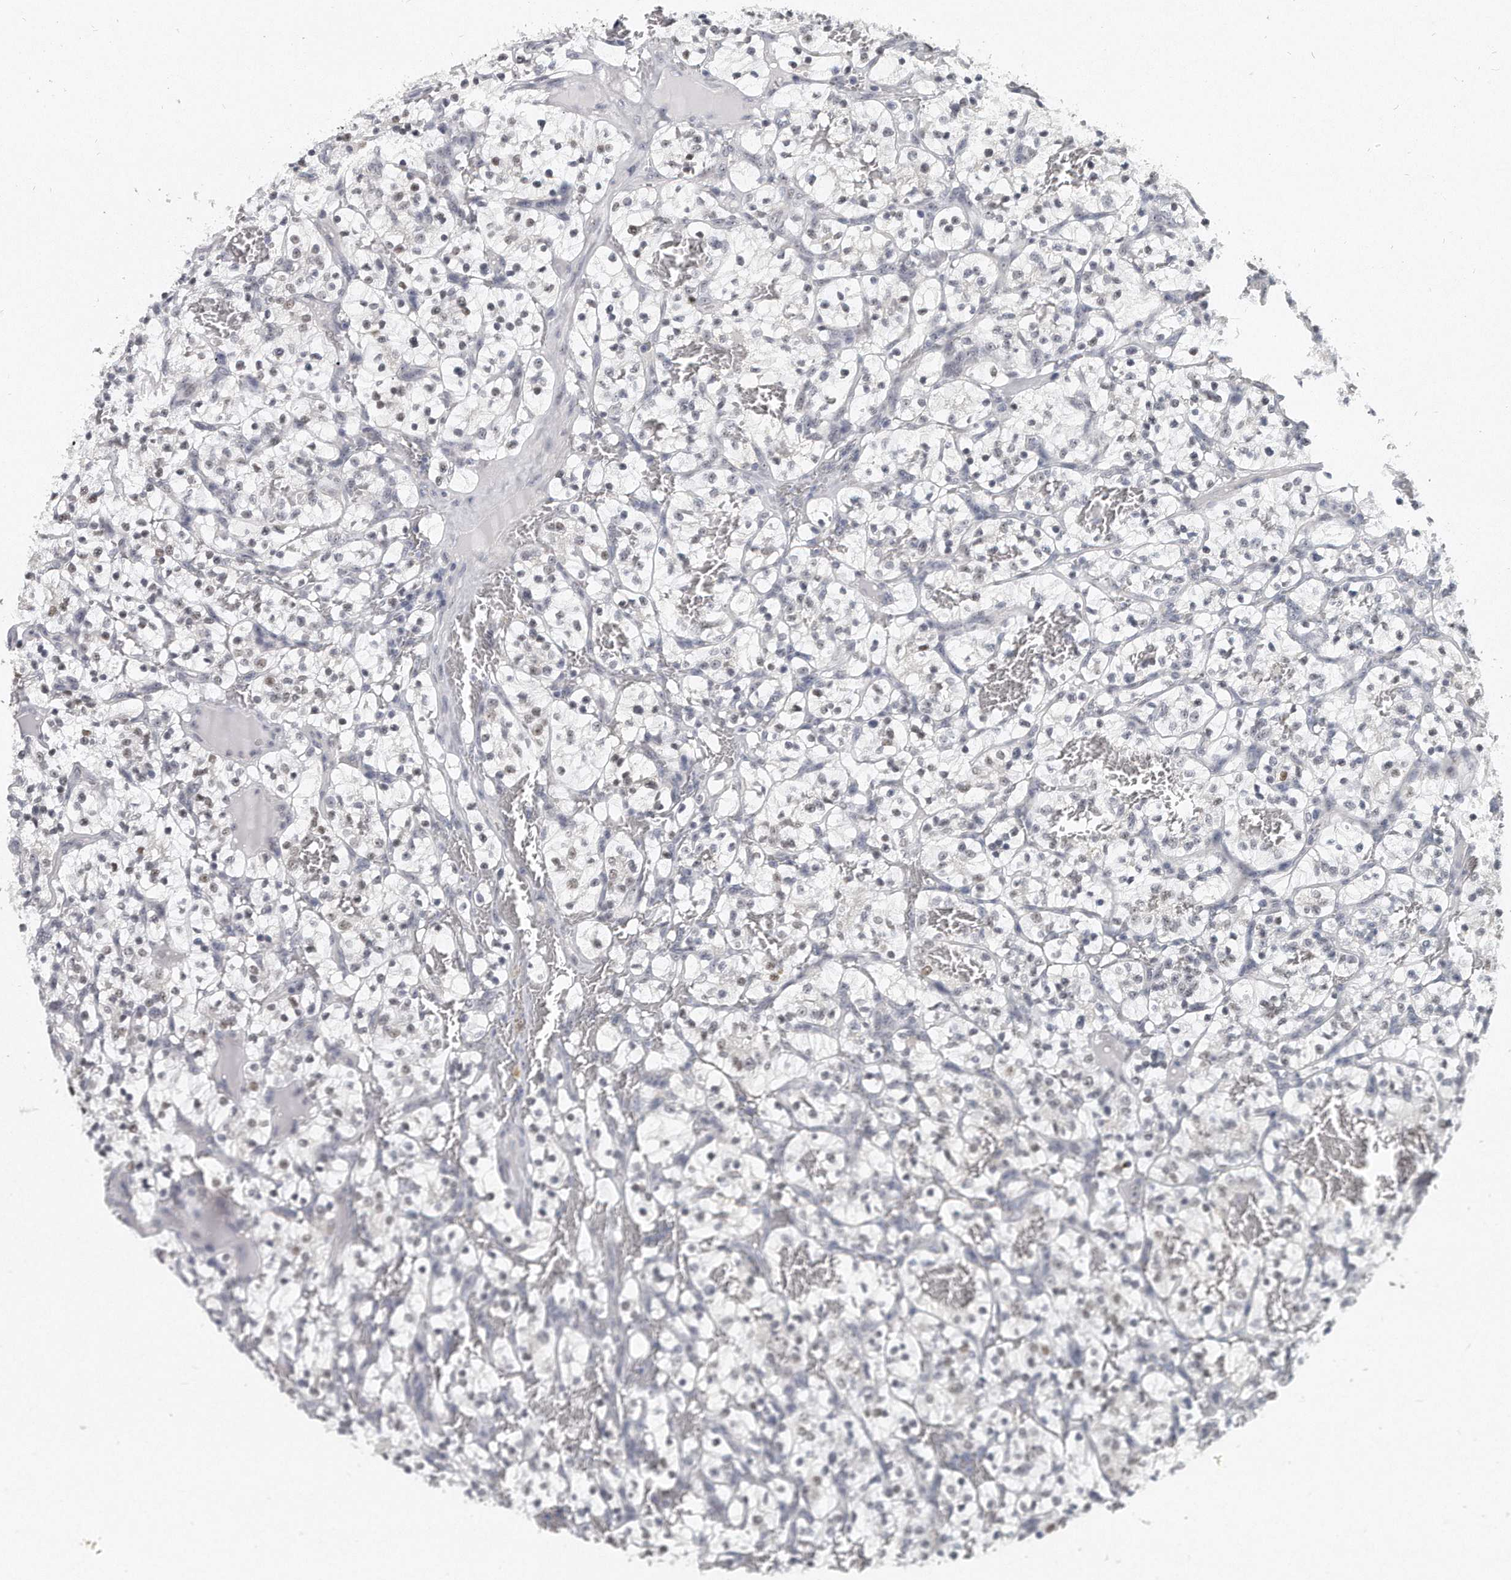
{"staining": {"intensity": "weak", "quantity": "<25%", "location": "nuclear"}, "tissue": "renal cancer", "cell_type": "Tumor cells", "image_type": "cancer", "snomed": [{"axis": "morphology", "description": "Adenocarcinoma, NOS"}, {"axis": "topography", "description": "Kidney"}], "caption": "A histopathology image of human renal cancer is negative for staining in tumor cells.", "gene": "TFCP2L1", "patient": {"sex": "female", "age": 57}}